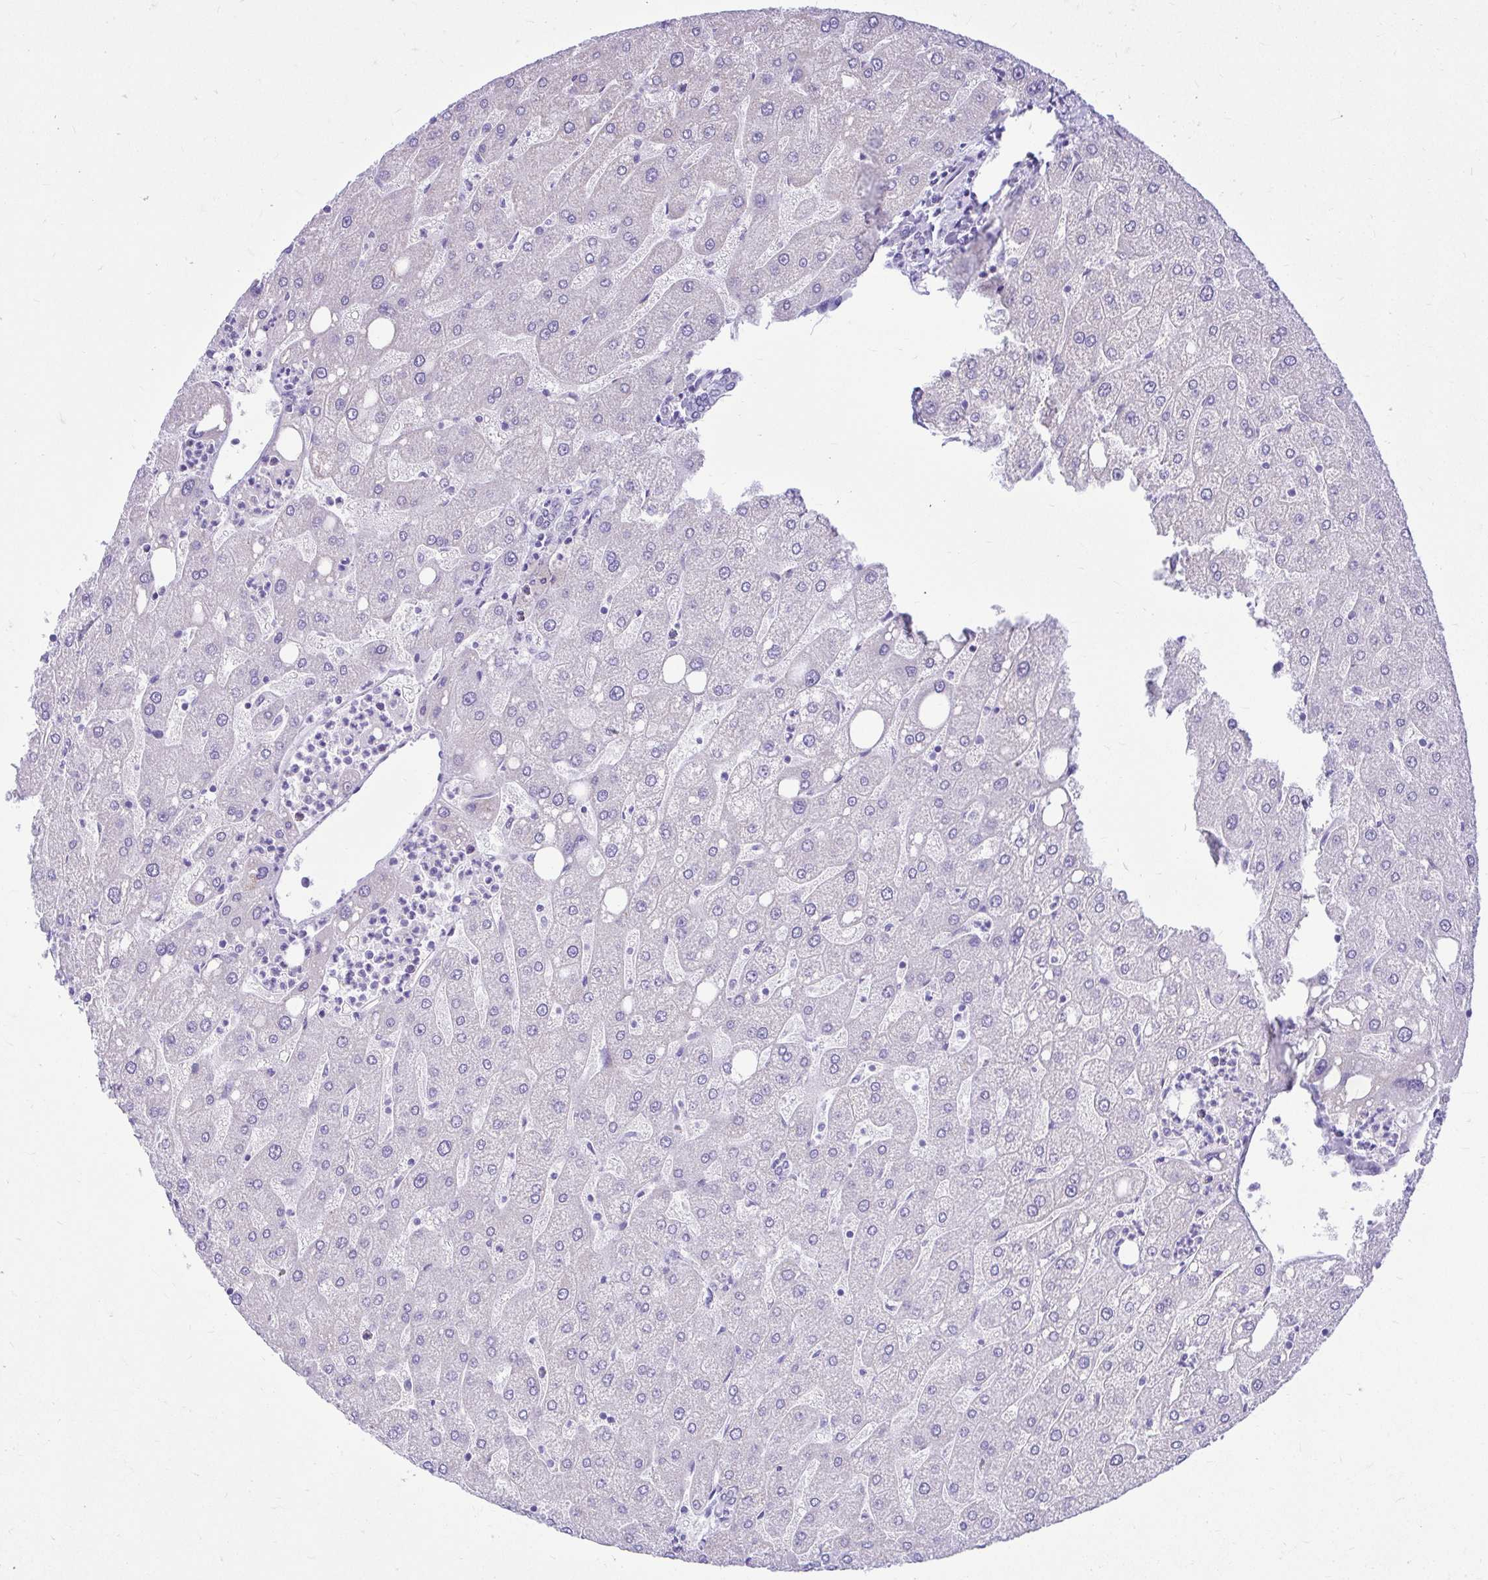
{"staining": {"intensity": "negative", "quantity": "none", "location": "none"}, "tissue": "liver", "cell_type": "Cholangiocytes", "image_type": "normal", "snomed": [{"axis": "morphology", "description": "Normal tissue, NOS"}, {"axis": "topography", "description": "Liver"}], "caption": "DAB immunohistochemical staining of benign liver shows no significant staining in cholangiocytes. The staining was performed using DAB to visualize the protein expression in brown, while the nuclei were stained in blue with hematoxylin (Magnification: 20x).", "gene": "RALYL", "patient": {"sex": "male", "age": 67}}